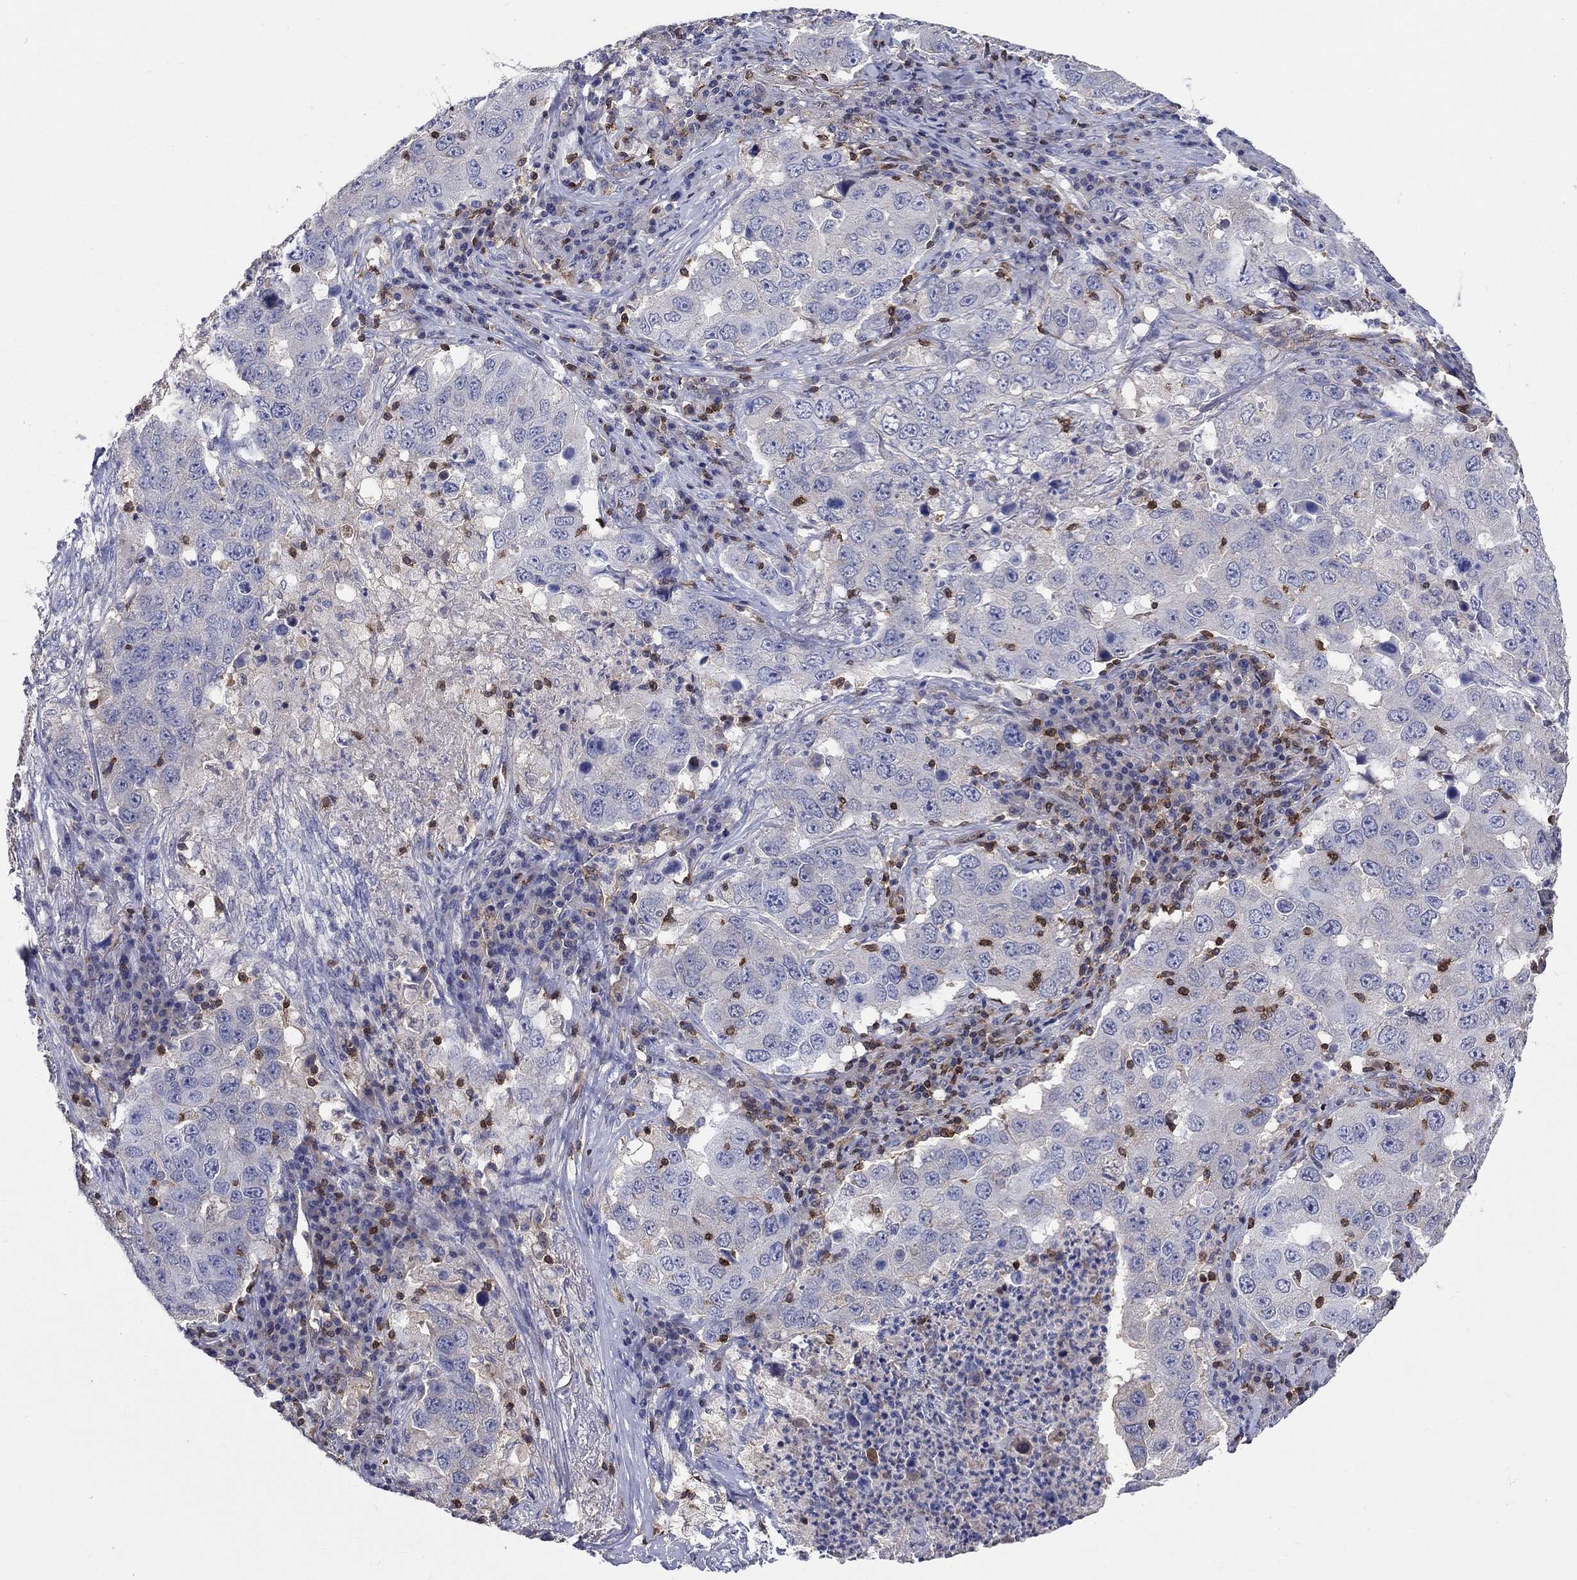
{"staining": {"intensity": "negative", "quantity": "none", "location": "none"}, "tissue": "lung cancer", "cell_type": "Tumor cells", "image_type": "cancer", "snomed": [{"axis": "morphology", "description": "Adenocarcinoma, NOS"}, {"axis": "topography", "description": "Lung"}], "caption": "DAB (3,3'-diaminobenzidine) immunohistochemical staining of human lung cancer (adenocarcinoma) reveals no significant expression in tumor cells.", "gene": "AGFG2", "patient": {"sex": "male", "age": 73}}